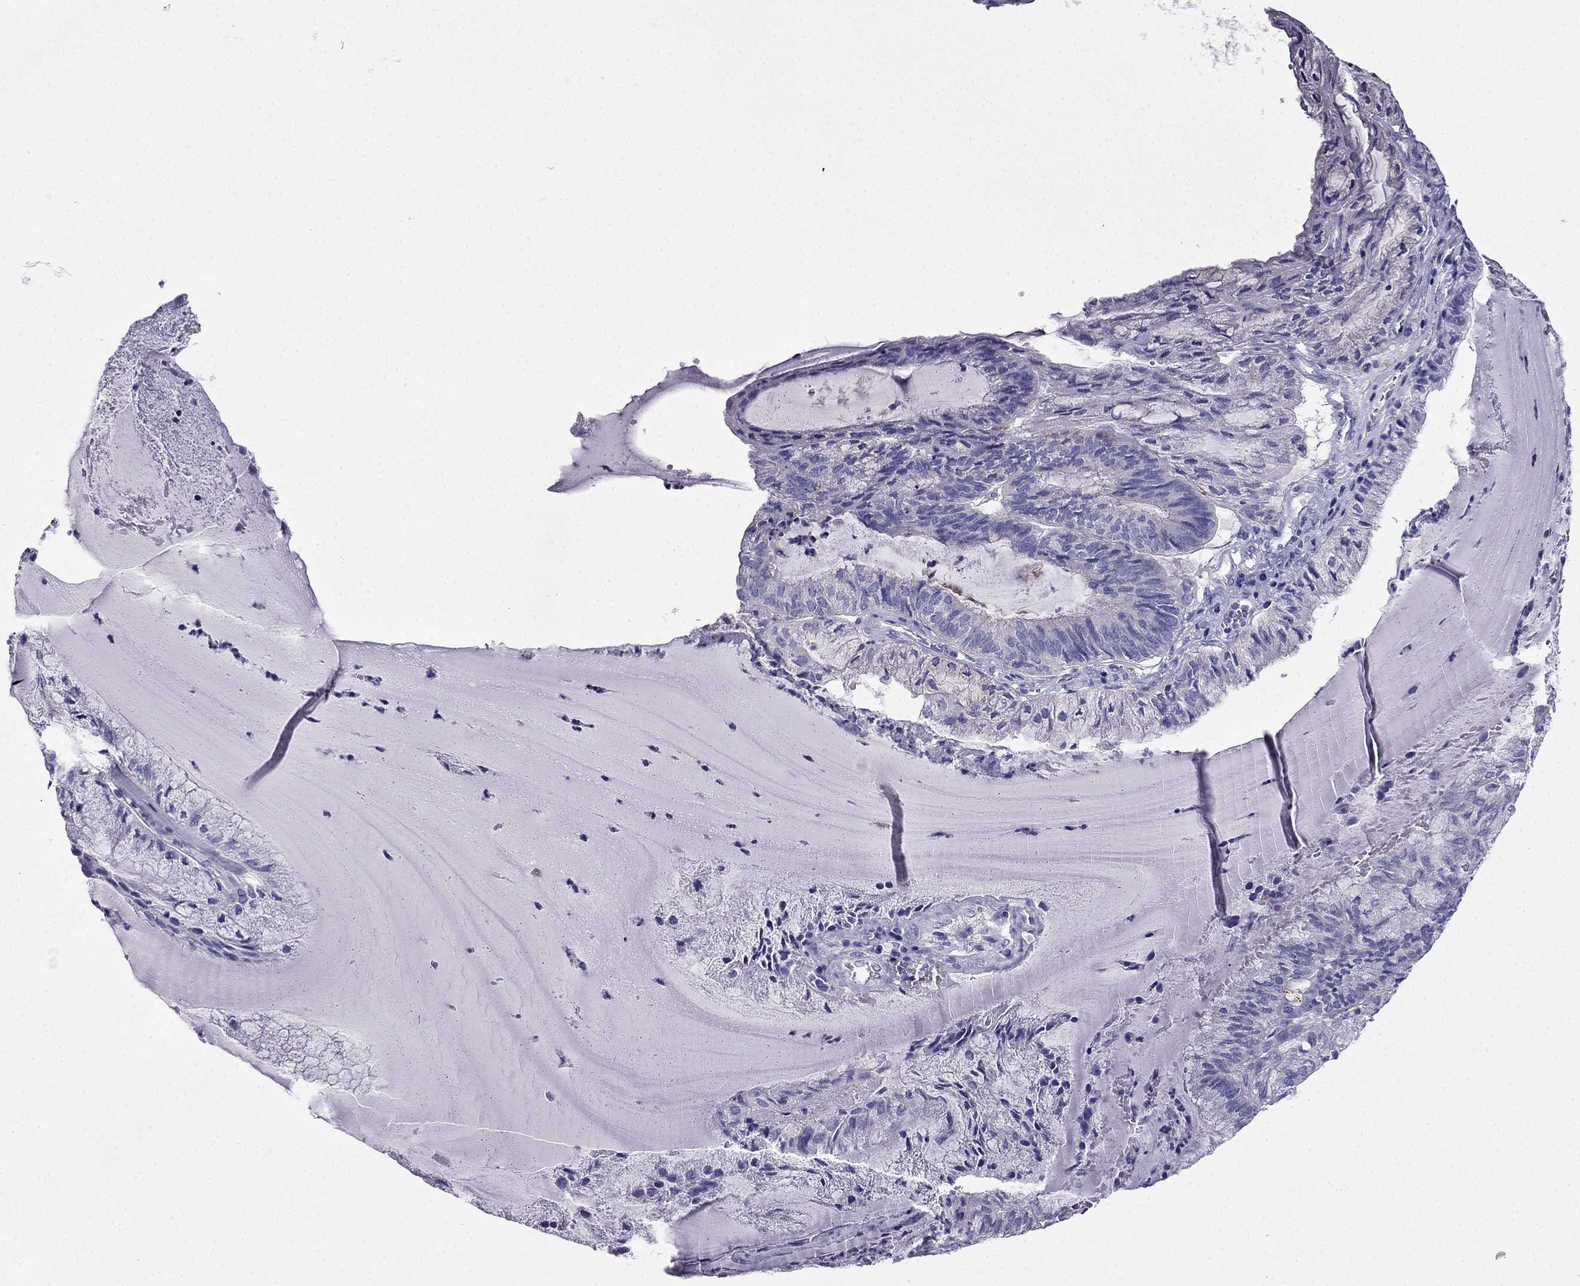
{"staining": {"intensity": "negative", "quantity": "none", "location": "none"}, "tissue": "endometrial cancer", "cell_type": "Tumor cells", "image_type": "cancer", "snomed": [{"axis": "morphology", "description": "Carcinoma, NOS"}, {"axis": "topography", "description": "Endometrium"}], "caption": "Endometrial carcinoma was stained to show a protein in brown. There is no significant expression in tumor cells.", "gene": "PTH", "patient": {"sex": "female", "age": 62}}